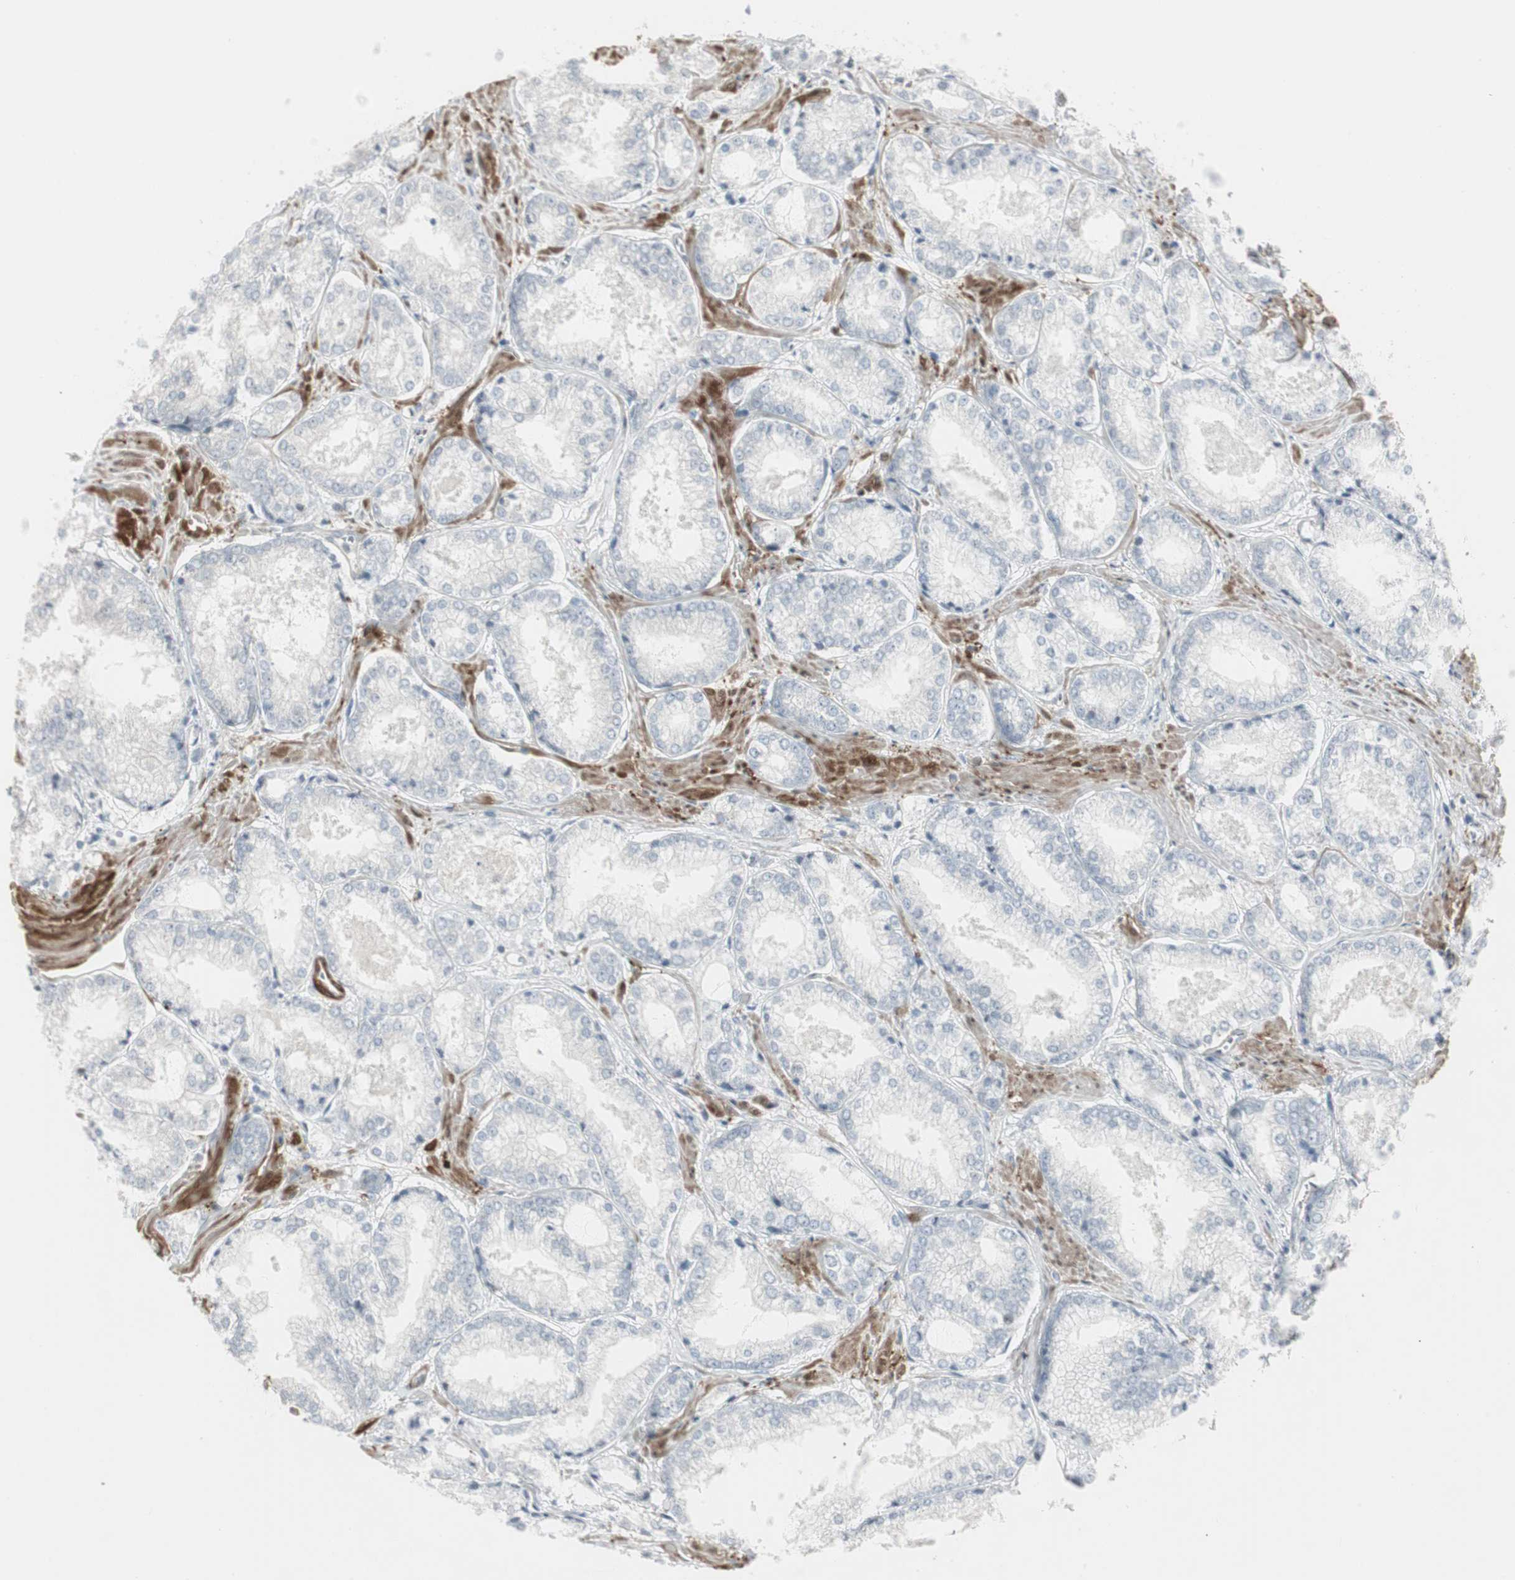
{"staining": {"intensity": "negative", "quantity": "none", "location": "none"}, "tissue": "prostate cancer", "cell_type": "Tumor cells", "image_type": "cancer", "snomed": [{"axis": "morphology", "description": "Adenocarcinoma, Low grade"}, {"axis": "topography", "description": "Prostate"}], "caption": "Adenocarcinoma (low-grade) (prostate) was stained to show a protein in brown. There is no significant staining in tumor cells.", "gene": "DMPK", "patient": {"sex": "male", "age": 64}}